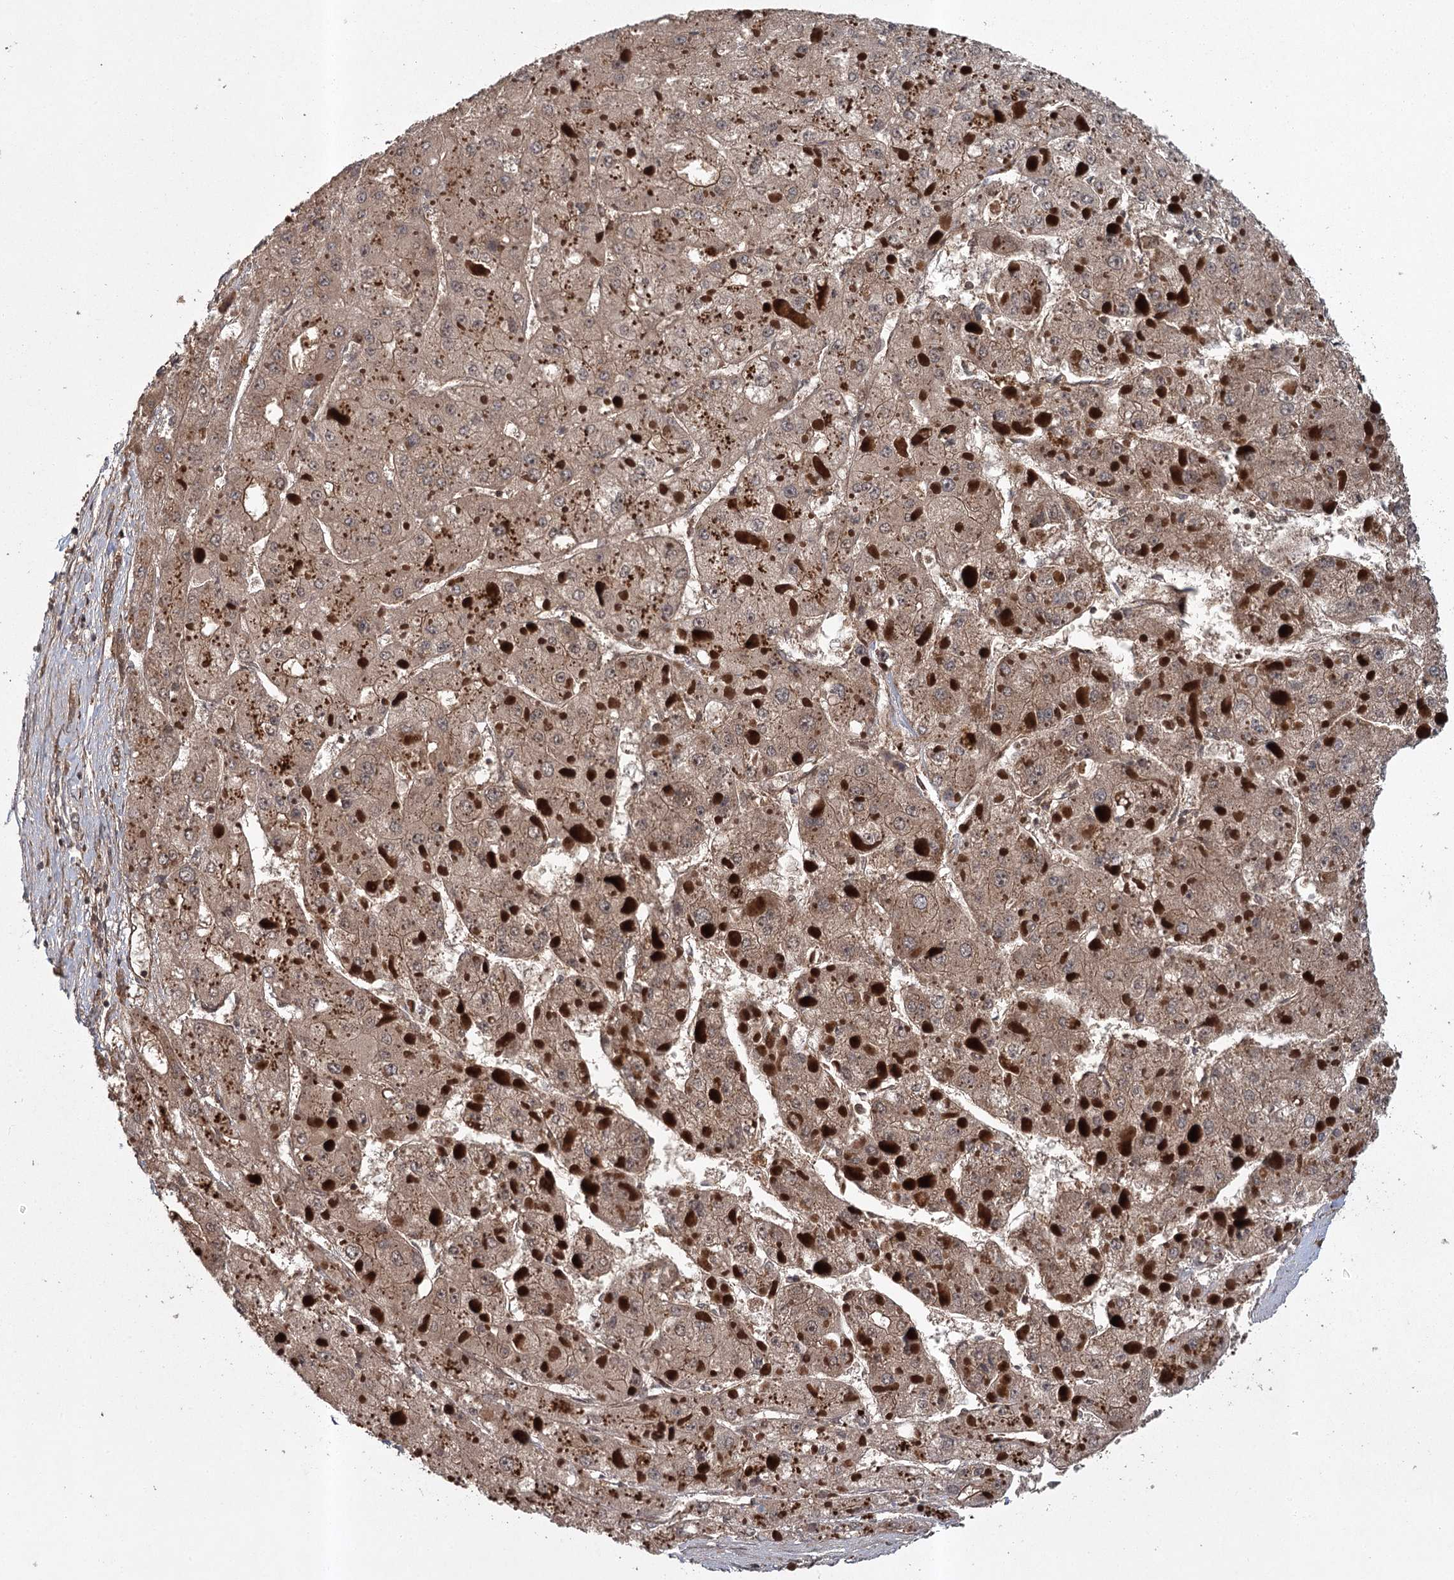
{"staining": {"intensity": "moderate", "quantity": ">75%", "location": "cytoplasmic/membranous"}, "tissue": "liver cancer", "cell_type": "Tumor cells", "image_type": "cancer", "snomed": [{"axis": "morphology", "description": "Carcinoma, Hepatocellular, NOS"}, {"axis": "topography", "description": "Liver"}], "caption": "Tumor cells reveal medium levels of moderate cytoplasmic/membranous expression in about >75% of cells in human liver cancer. Immunohistochemistry stains the protein in brown and the nuclei are stained blue.", "gene": "RPAP3", "patient": {"sex": "female", "age": 73}}